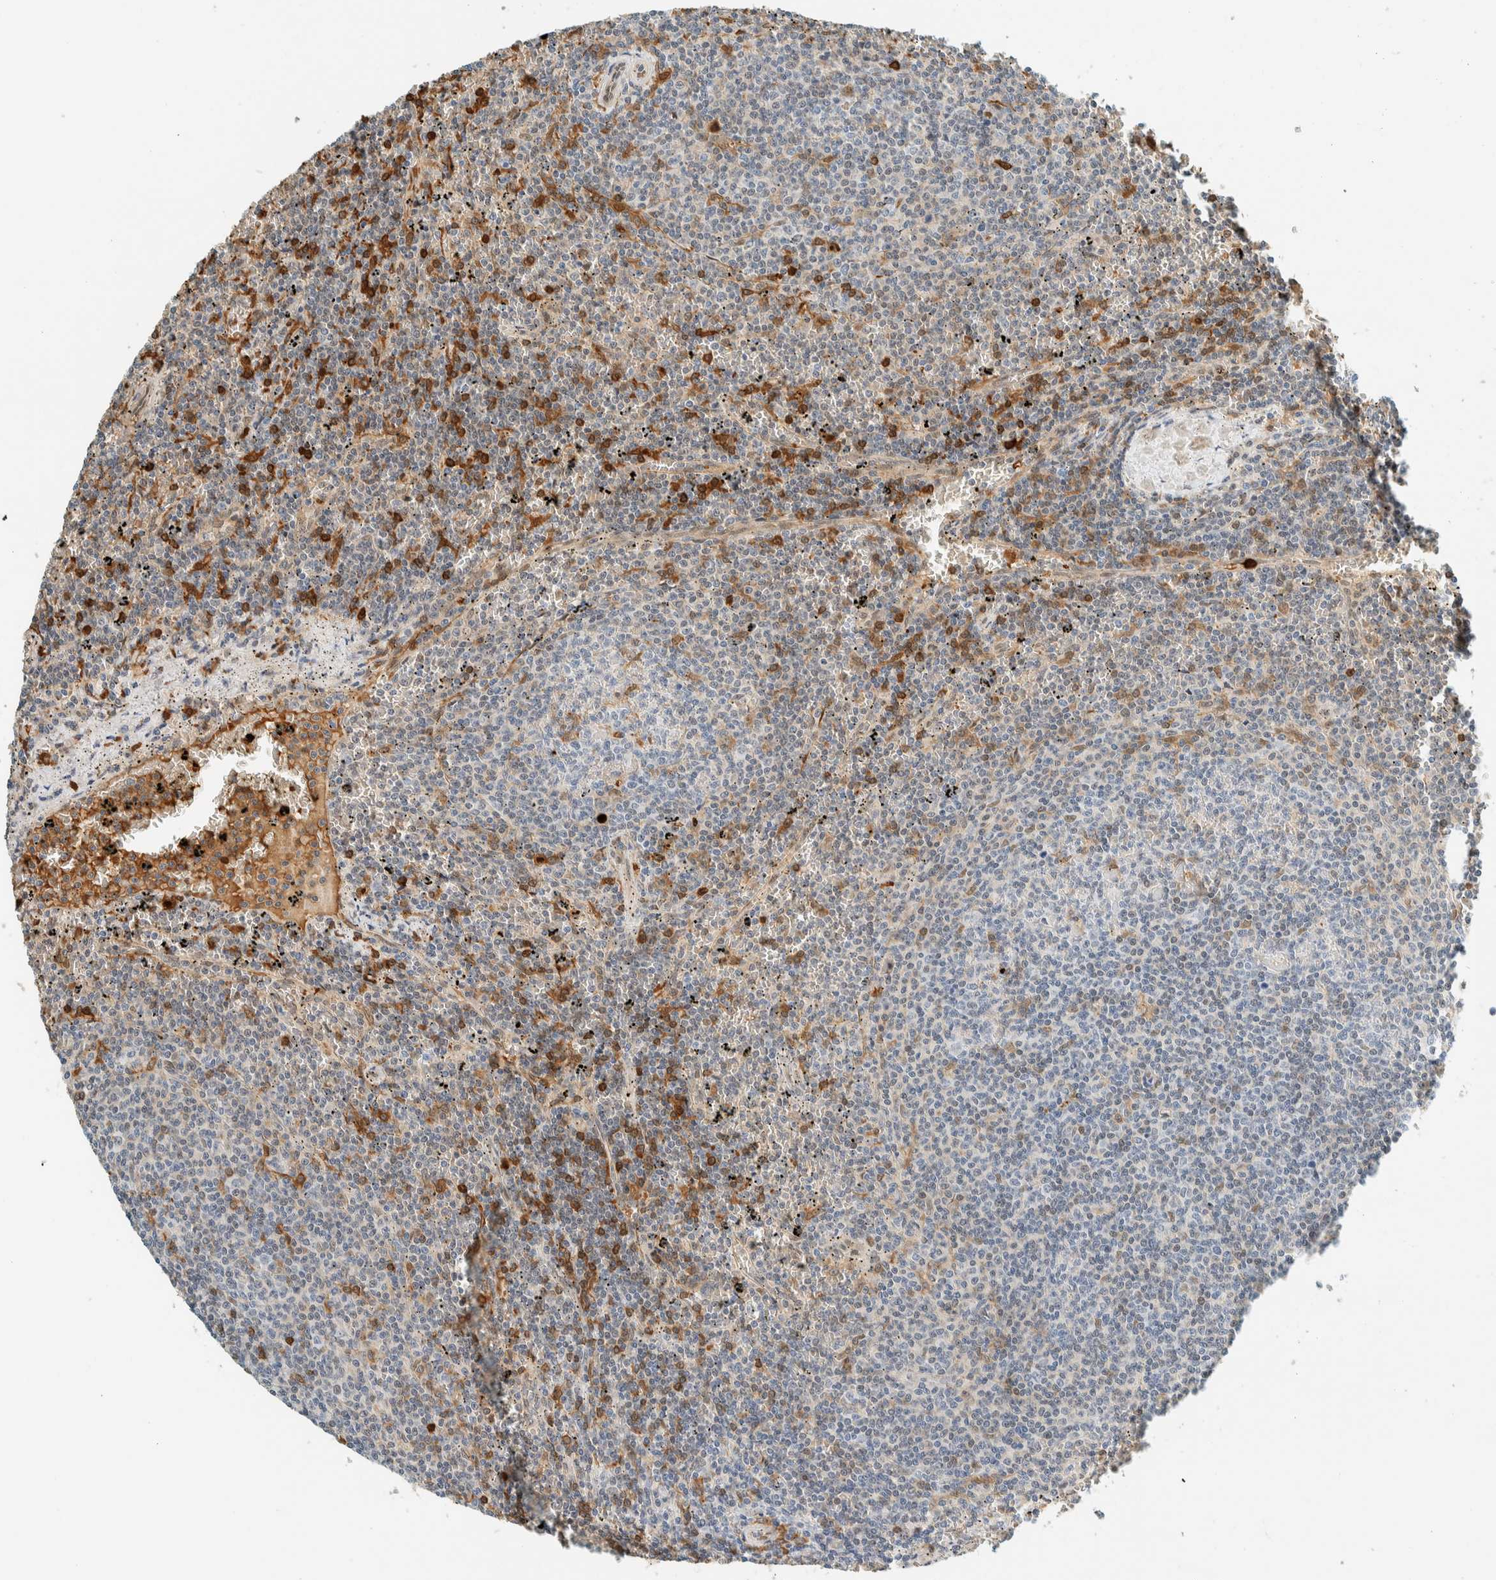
{"staining": {"intensity": "negative", "quantity": "none", "location": "none"}, "tissue": "lymphoma", "cell_type": "Tumor cells", "image_type": "cancer", "snomed": [{"axis": "morphology", "description": "Malignant lymphoma, non-Hodgkin's type, Low grade"}, {"axis": "topography", "description": "Spleen"}], "caption": "Tumor cells are negative for protein expression in human low-grade malignant lymphoma, non-Hodgkin's type.", "gene": "TSTD2", "patient": {"sex": "female", "age": 50}}